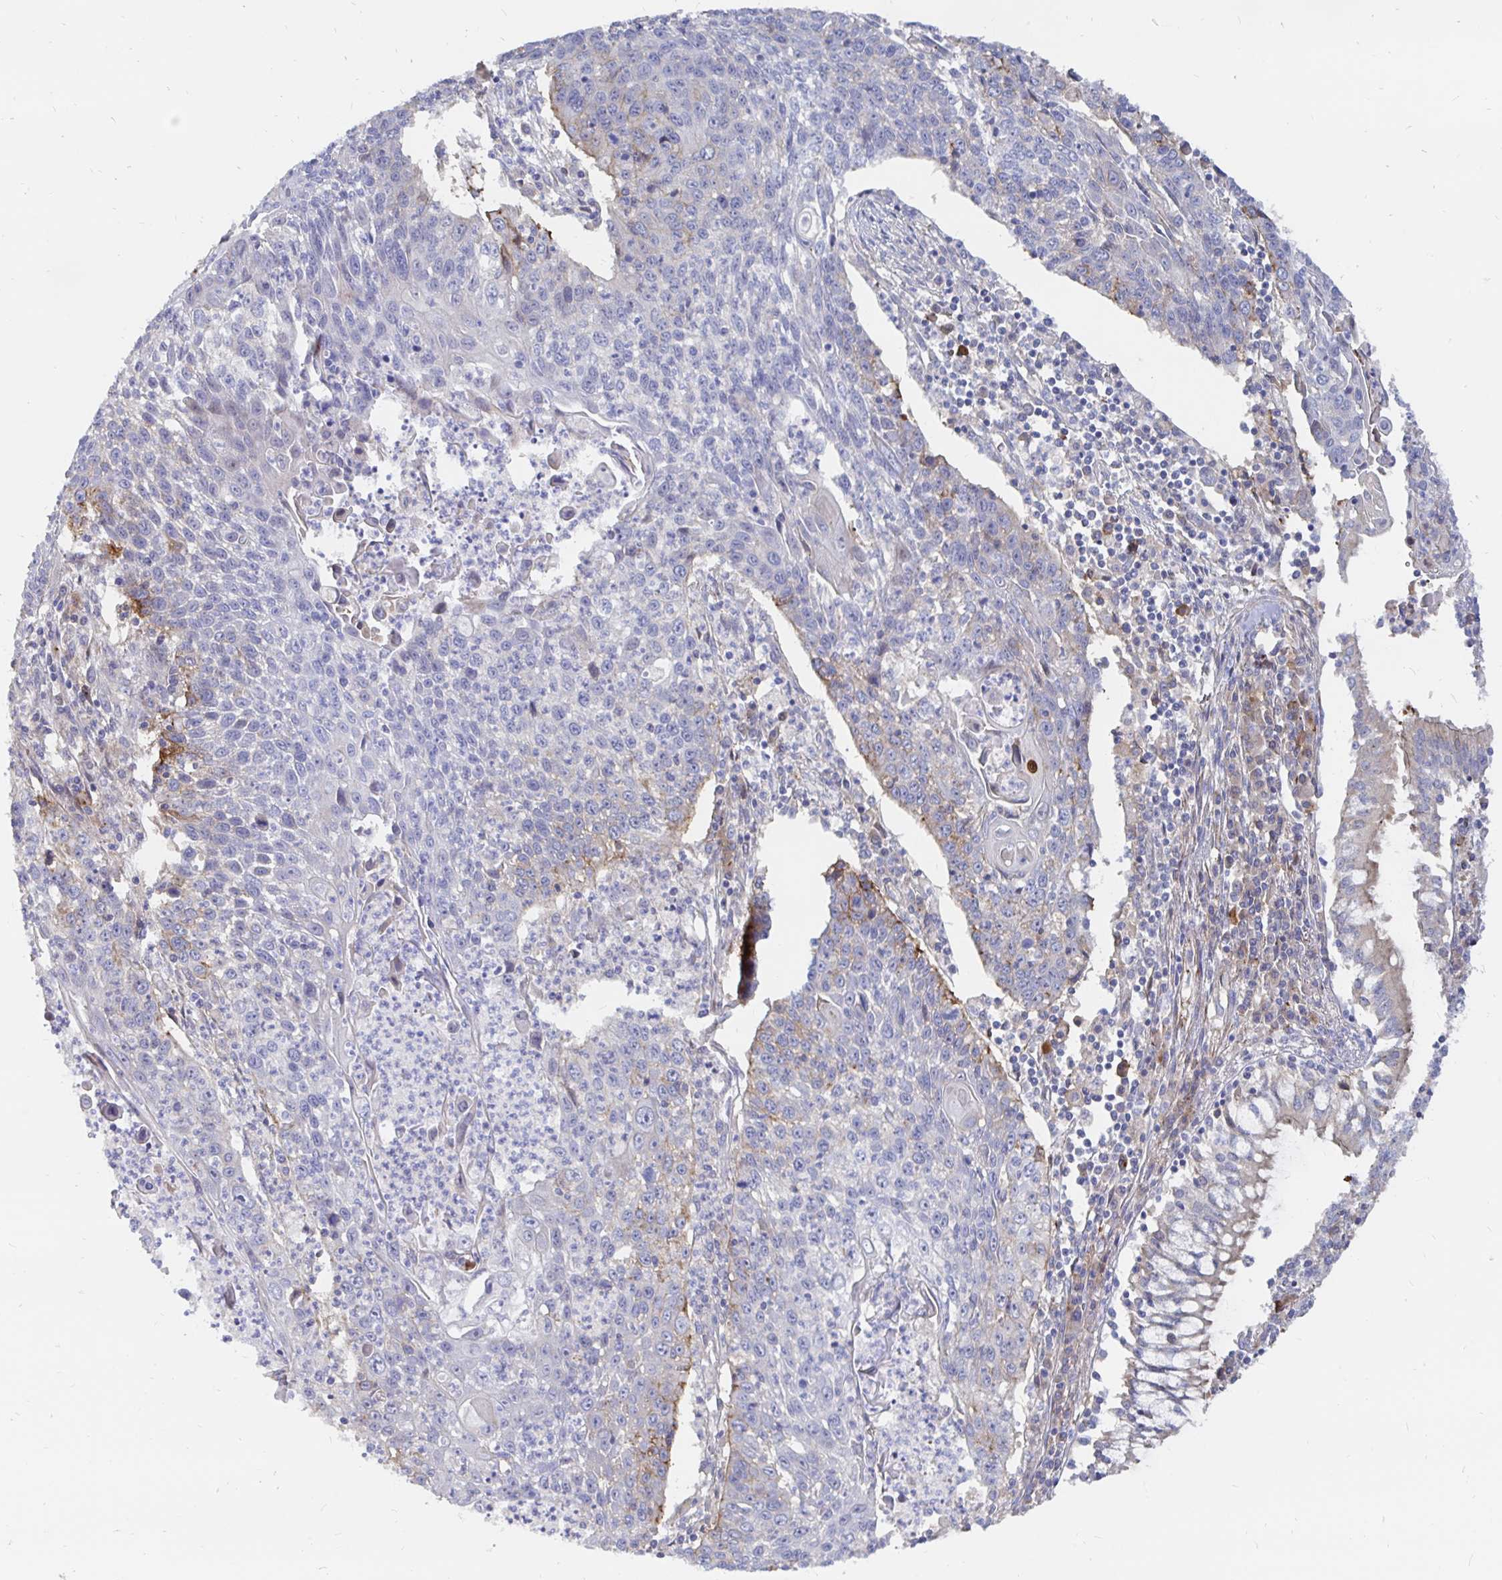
{"staining": {"intensity": "weak", "quantity": "<25%", "location": "cytoplasmic/membranous"}, "tissue": "lung cancer", "cell_type": "Tumor cells", "image_type": "cancer", "snomed": [{"axis": "morphology", "description": "Squamous cell carcinoma, NOS"}, {"axis": "morphology", "description": "Squamous cell carcinoma, metastatic, NOS"}, {"axis": "topography", "description": "Lung"}, {"axis": "topography", "description": "Pleura, NOS"}], "caption": "An immunohistochemistry image of lung squamous cell carcinoma is shown. There is no staining in tumor cells of lung squamous cell carcinoma.", "gene": "KCTD19", "patient": {"sex": "male", "age": 72}}